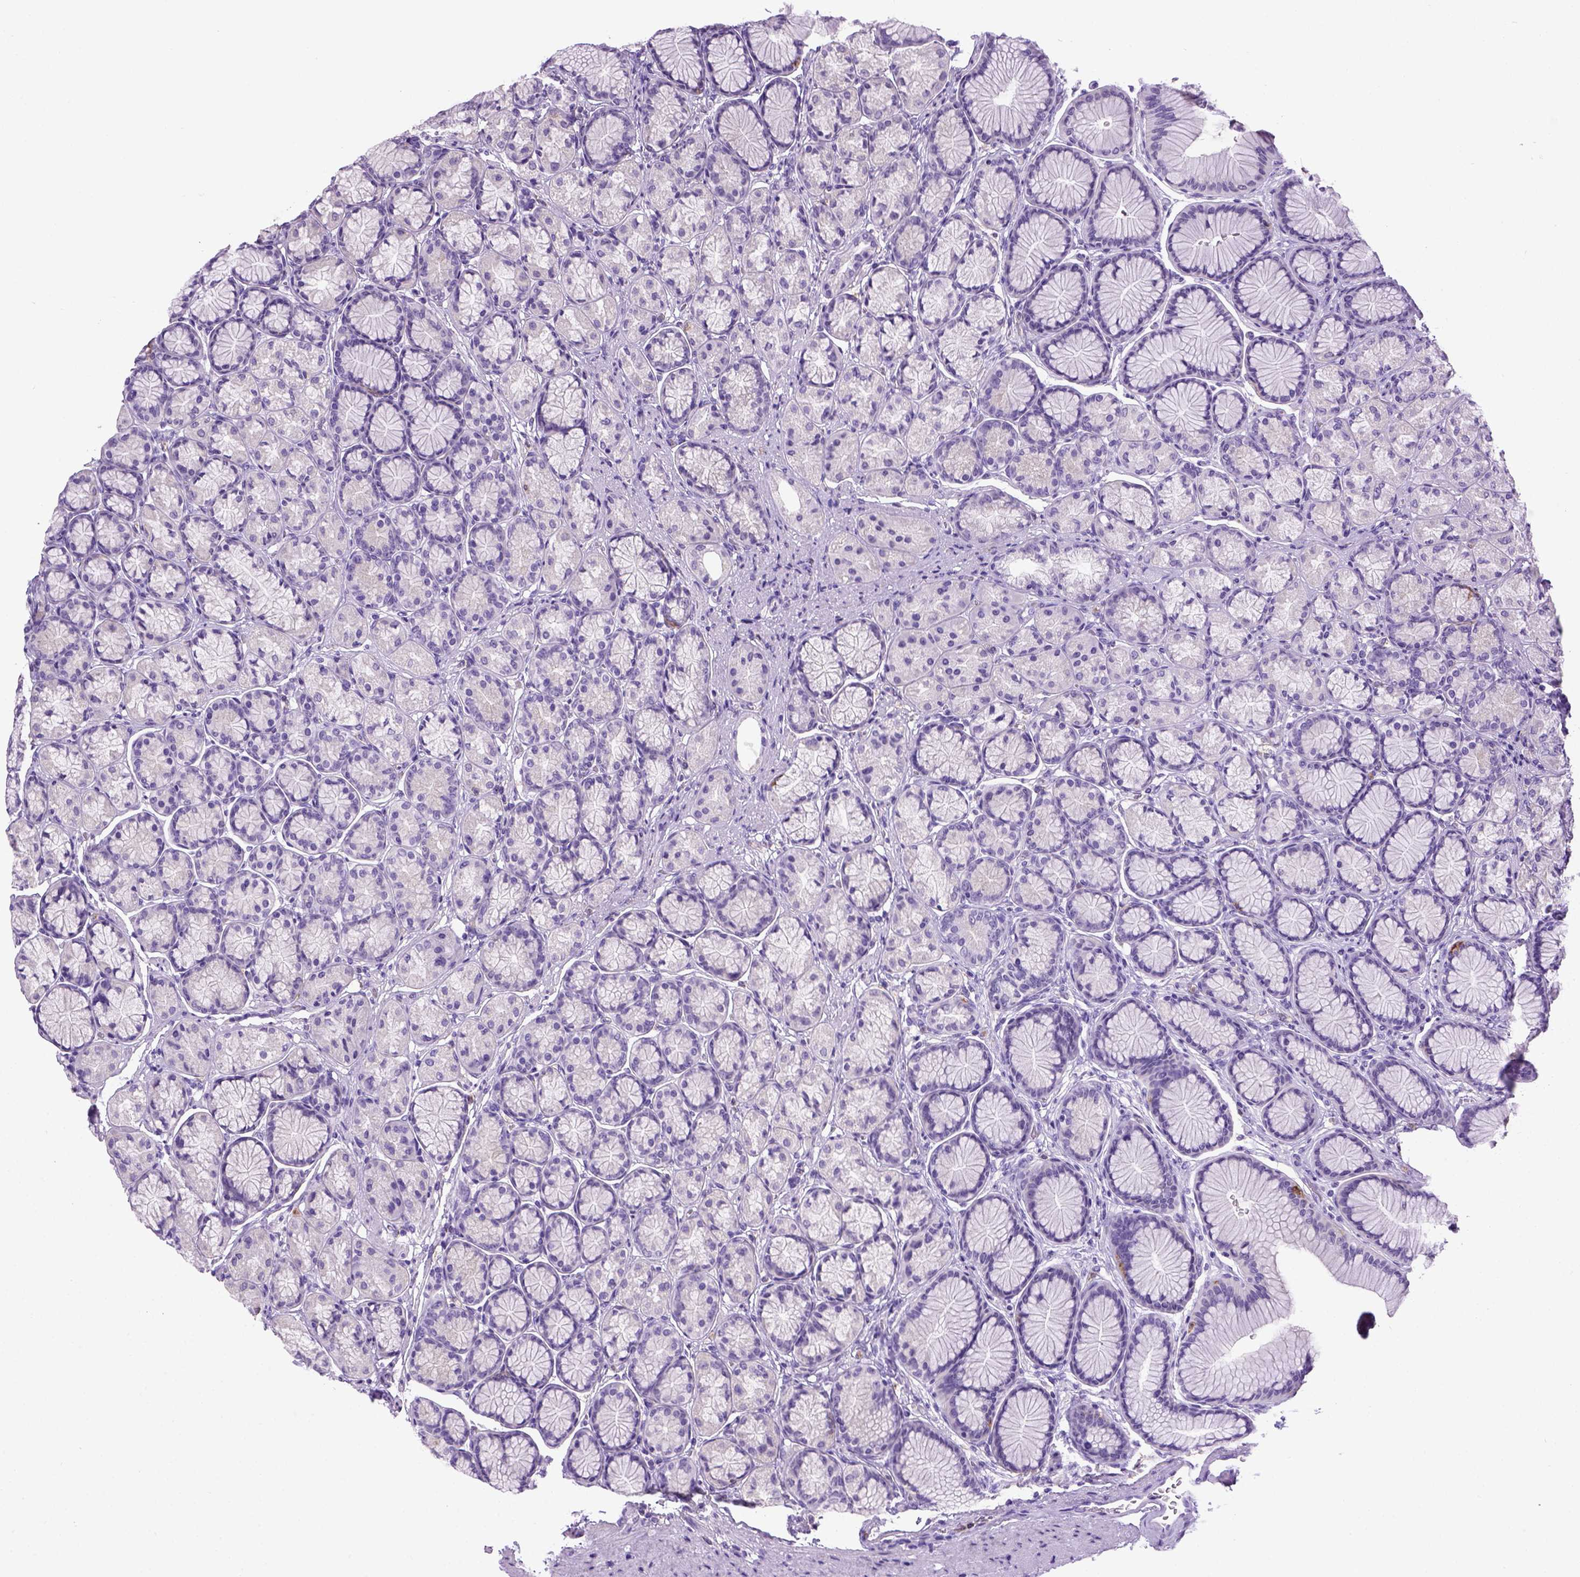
{"staining": {"intensity": "negative", "quantity": "none", "location": "none"}, "tissue": "stomach", "cell_type": "Glandular cells", "image_type": "normal", "snomed": [{"axis": "morphology", "description": "Normal tissue, NOS"}, {"axis": "morphology", "description": "Adenocarcinoma, NOS"}, {"axis": "morphology", "description": "Adenocarcinoma, High grade"}, {"axis": "topography", "description": "Stomach, upper"}, {"axis": "topography", "description": "Stomach"}], "caption": "Protein analysis of normal stomach reveals no significant expression in glandular cells. (Immunohistochemistry (ihc), brightfield microscopy, high magnification).", "gene": "ITGAX", "patient": {"sex": "female", "age": 65}}